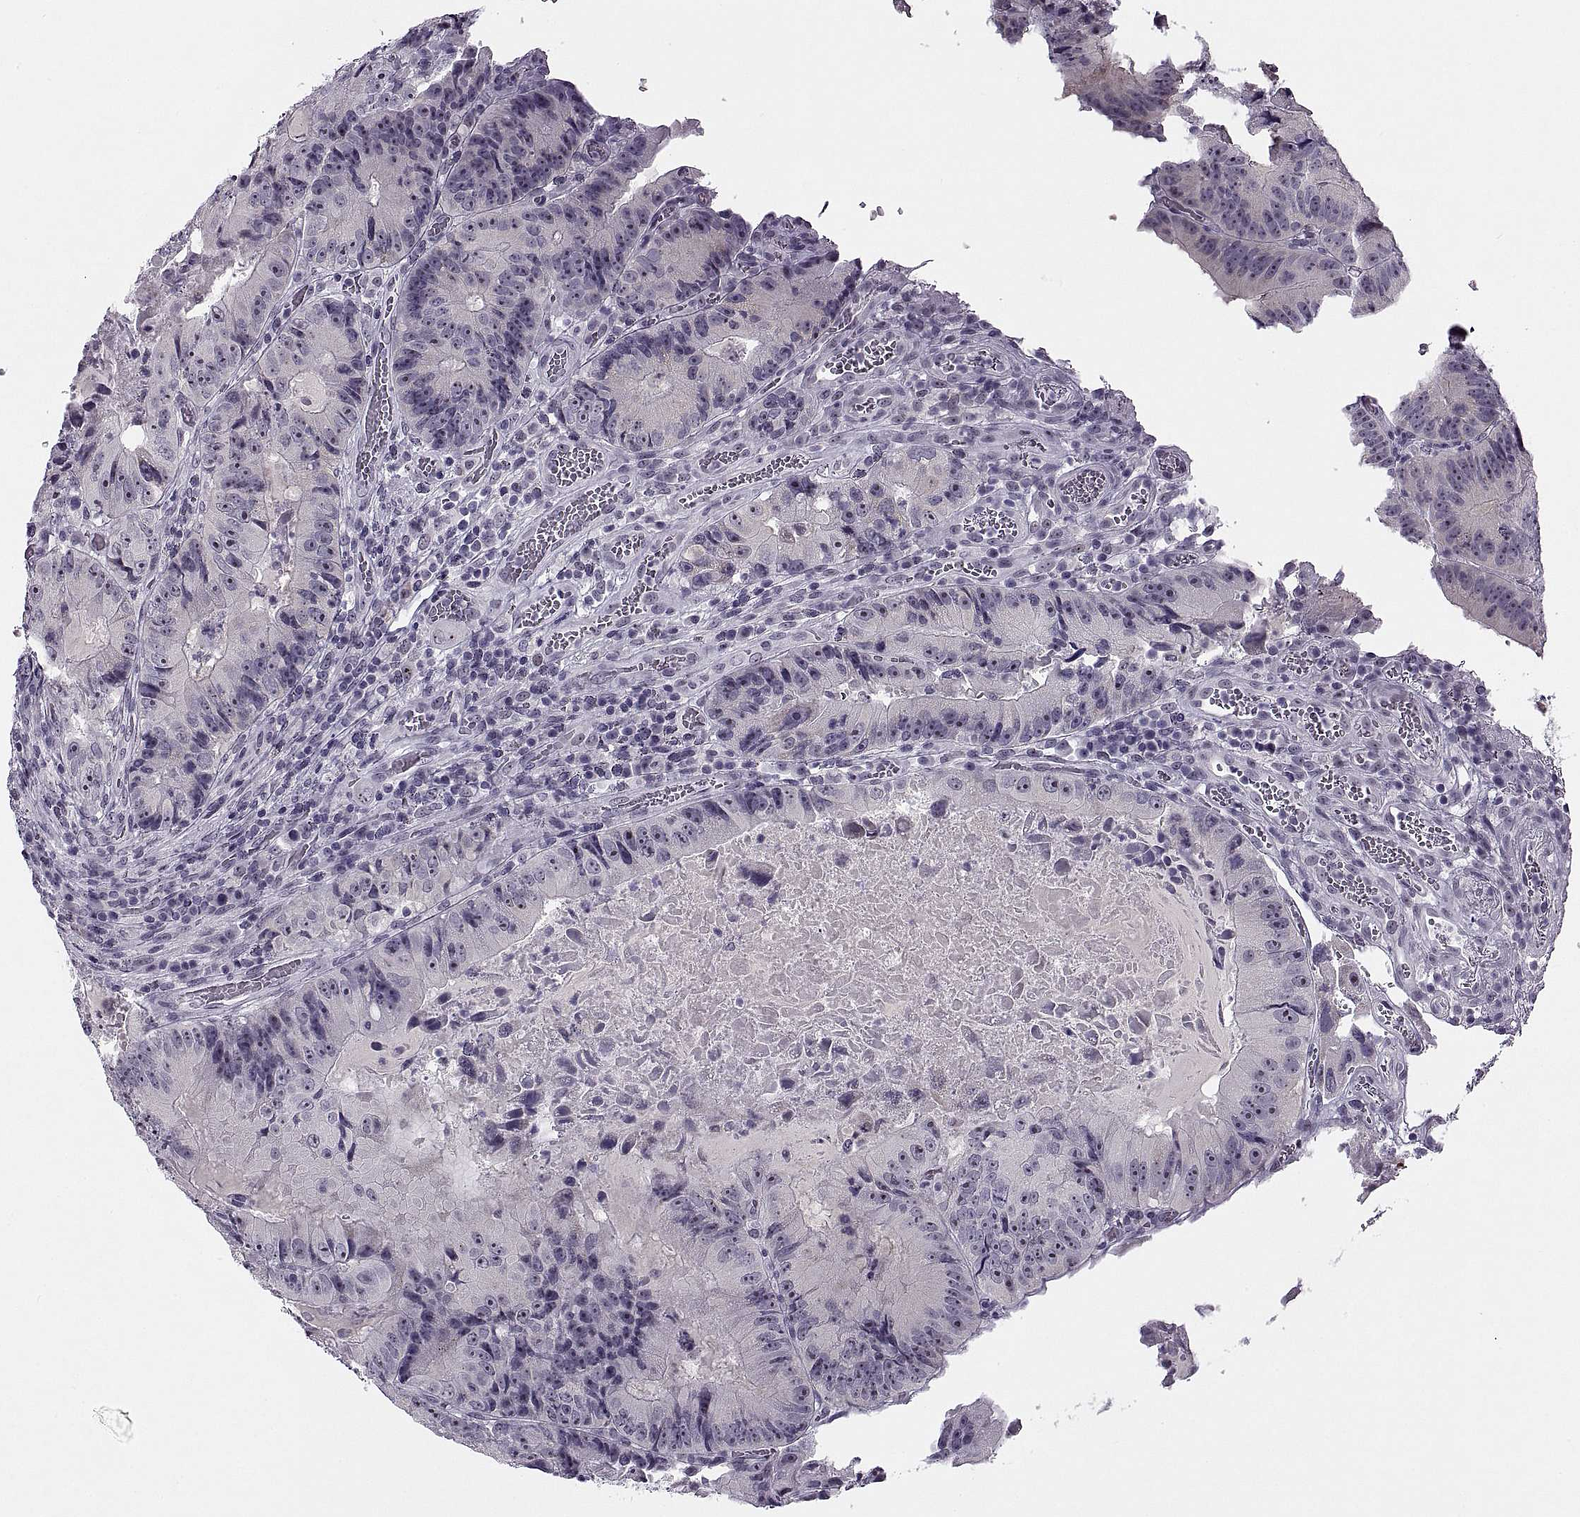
{"staining": {"intensity": "negative", "quantity": "none", "location": "none"}, "tissue": "colorectal cancer", "cell_type": "Tumor cells", "image_type": "cancer", "snomed": [{"axis": "morphology", "description": "Adenocarcinoma, NOS"}, {"axis": "topography", "description": "Colon"}], "caption": "The IHC histopathology image has no significant staining in tumor cells of colorectal cancer tissue. The staining was performed using DAB (3,3'-diaminobenzidine) to visualize the protein expression in brown, while the nuclei were stained in blue with hematoxylin (Magnification: 20x).", "gene": "TBC1D3G", "patient": {"sex": "female", "age": 86}}